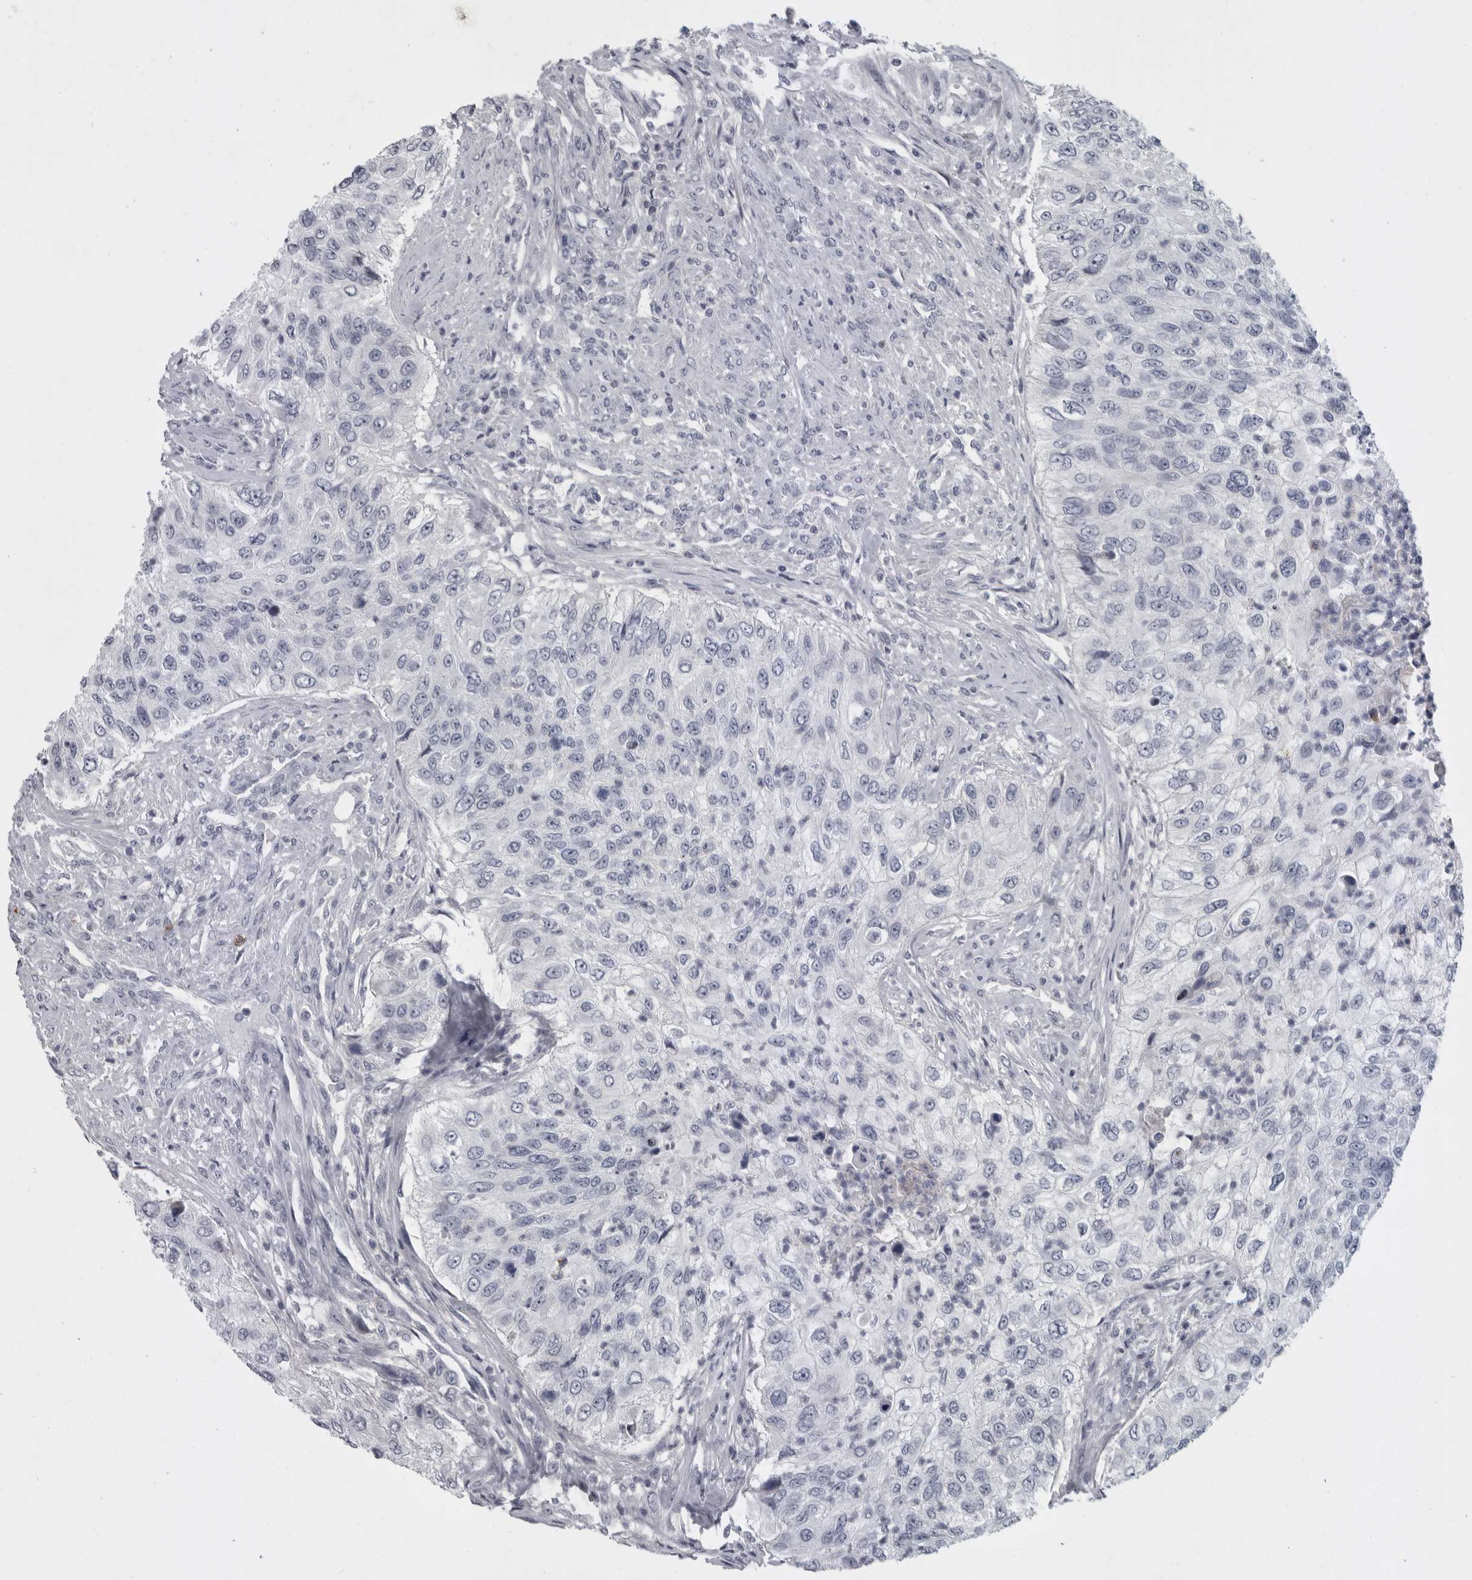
{"staining": {"intensity": "negative", "quantity": "none", "location": "none"}, "tissue": "urothelial cancer", "cell_type": "Tumor cells", "image_type": "cancer", "snomed": [{"axis": "morphology", "description": "Urothelial carcinoma, High grade"}, {"axis": "topography", "description": "Urinary bladder"}], "caption": "There is no significant staining in tumor cells of urothelial cancer.", "gene": "SLC25A39", "patient": {"sex": "female", "age": 60}}